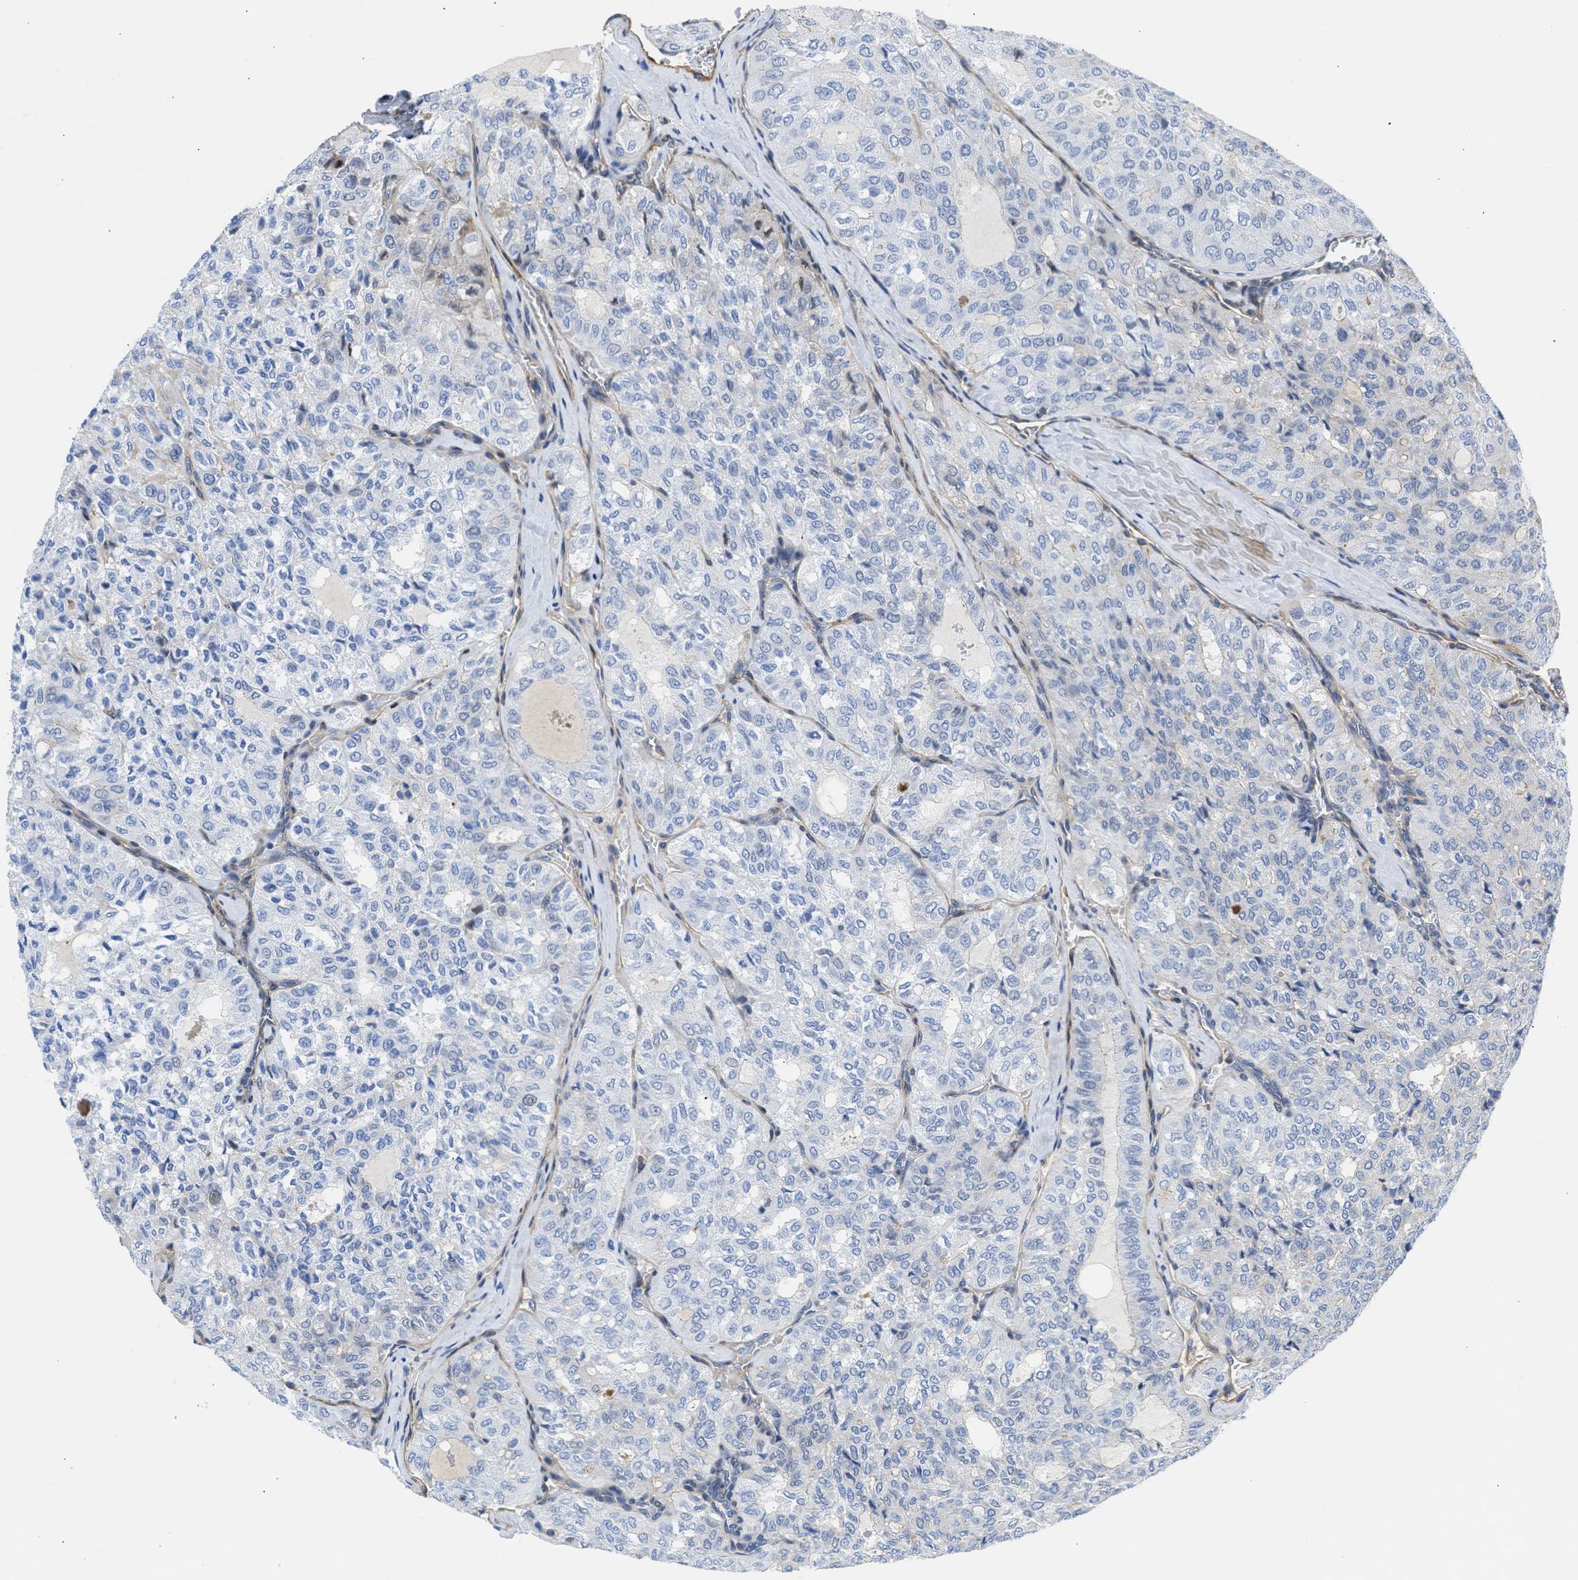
{"staining": {"intensity": "negative", "quantity": "none", "location": "none"}, "tissue": "thyroid cancer", "cell_type": "Tumor cells", "image_type": "cancer", "snomed": [{"axis": "morphology", "description": "Follicular adenoma carcinoma, NOS"}, {"axis": "topography", "description": "Thyroid gland"}], "caption": "This is a histopathology image of immunohistochemistry staining of thyroid follicular adenoma carcinoma, which shows no expression in tumor cells. (Immunohistochemistry, brightfield microscopy, high magnification).", "gene": "MAS1L", "patient": {"sex": "male", "age": 75}}